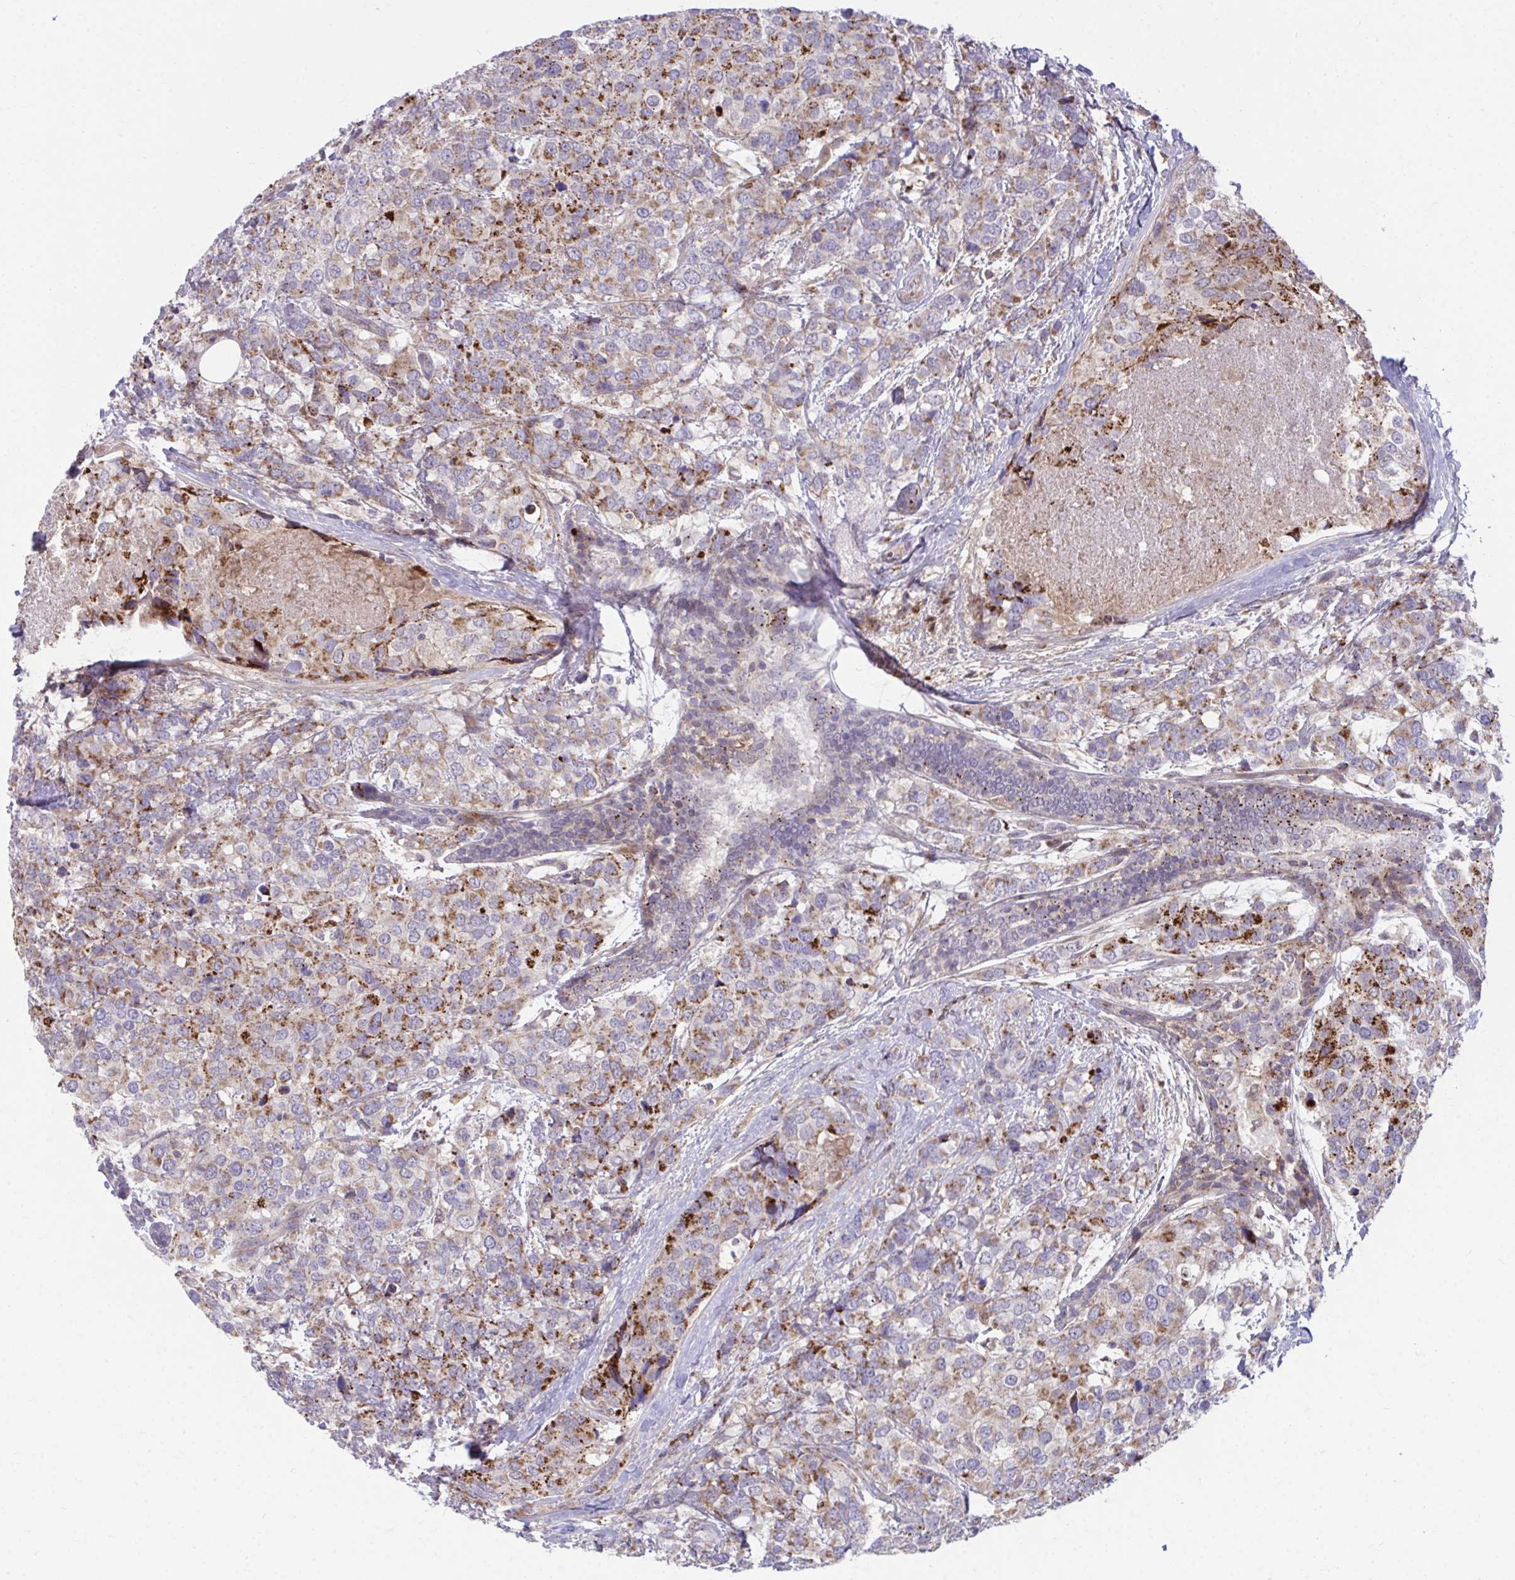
{"staining": {"intensity": "strong", "quantity": "25%-75%", "location": "cytoplasmic/membranous"}, "tissue": "breast cancer", "cell_type": "Tumor cells", "image_type": "cancer", "snomed": [{"axis": "morphology", "description": "Lobular carcinoma"}, {"axis": "topography", "description": "Breast"}], "caption": "Immunohistochemical staining of human lobular carcinoma (breast) reveals high levels of strong cytoplasmic/membranous protein expression in approximately 25%-75% of tumor cells. The protein of interest is stained brown, and the nuclei are stained in blue (DAB IHC with brightfield microscopy, high magnification).", "gene": "C16orf54", "patient": {"sex": "female", "age": 59}}